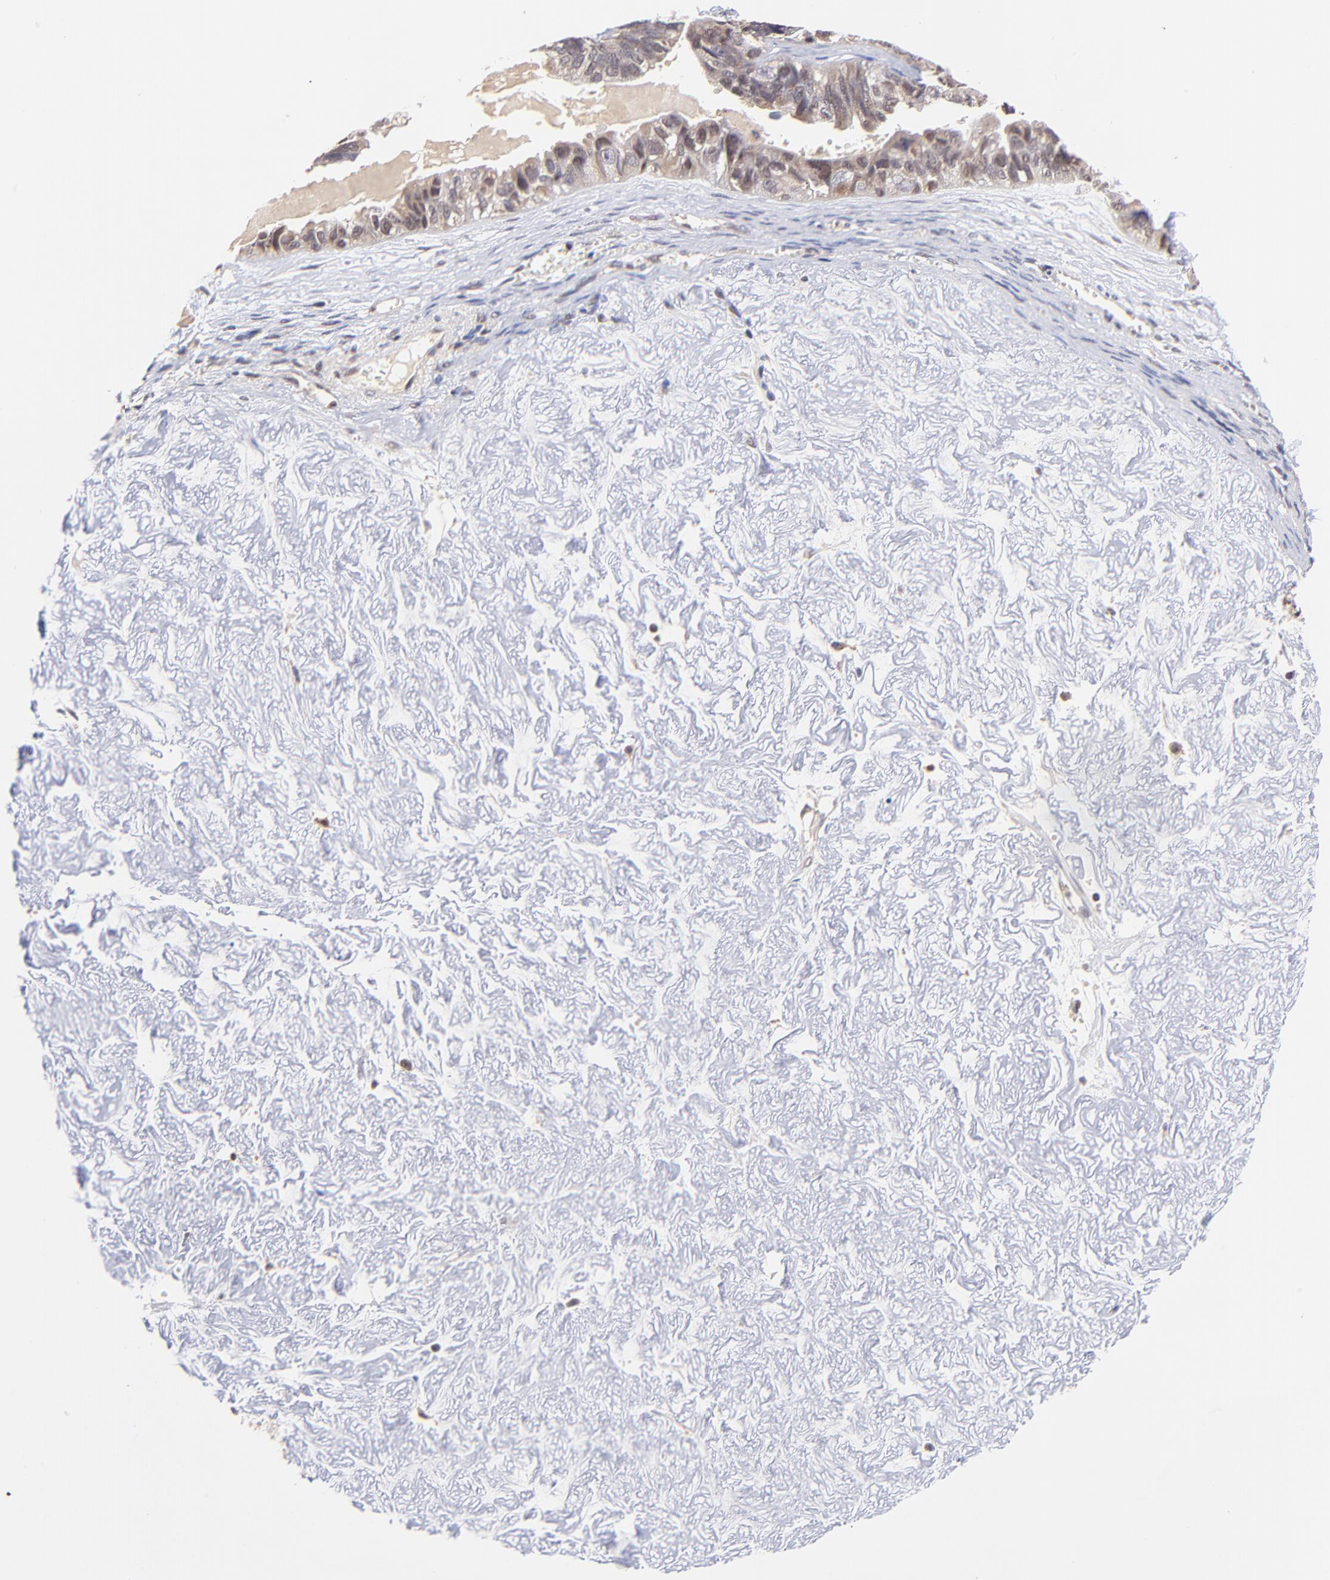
{"staining": {"intensity": "moderate", "quantity": ">75%", "location": "cytoplasmic/membranous,nuclear"}, "tissue": "ovarian cancer", "cell_type": "Tumor cells", "image_type": "cancer", "snomed": [{"axis": "morphology", "description": "Carcinoma, endometroid"}, {"axis": "topography", "description": "Ovary"}], "caption": "A brown stain highlights moderate cytoplasmic/membranous and nuclear positivity of a protein in human ovarian endometroid carcinoma tumor cells.", "gene": "WDR25", "patient": {"sex": "female", "age": 85}}